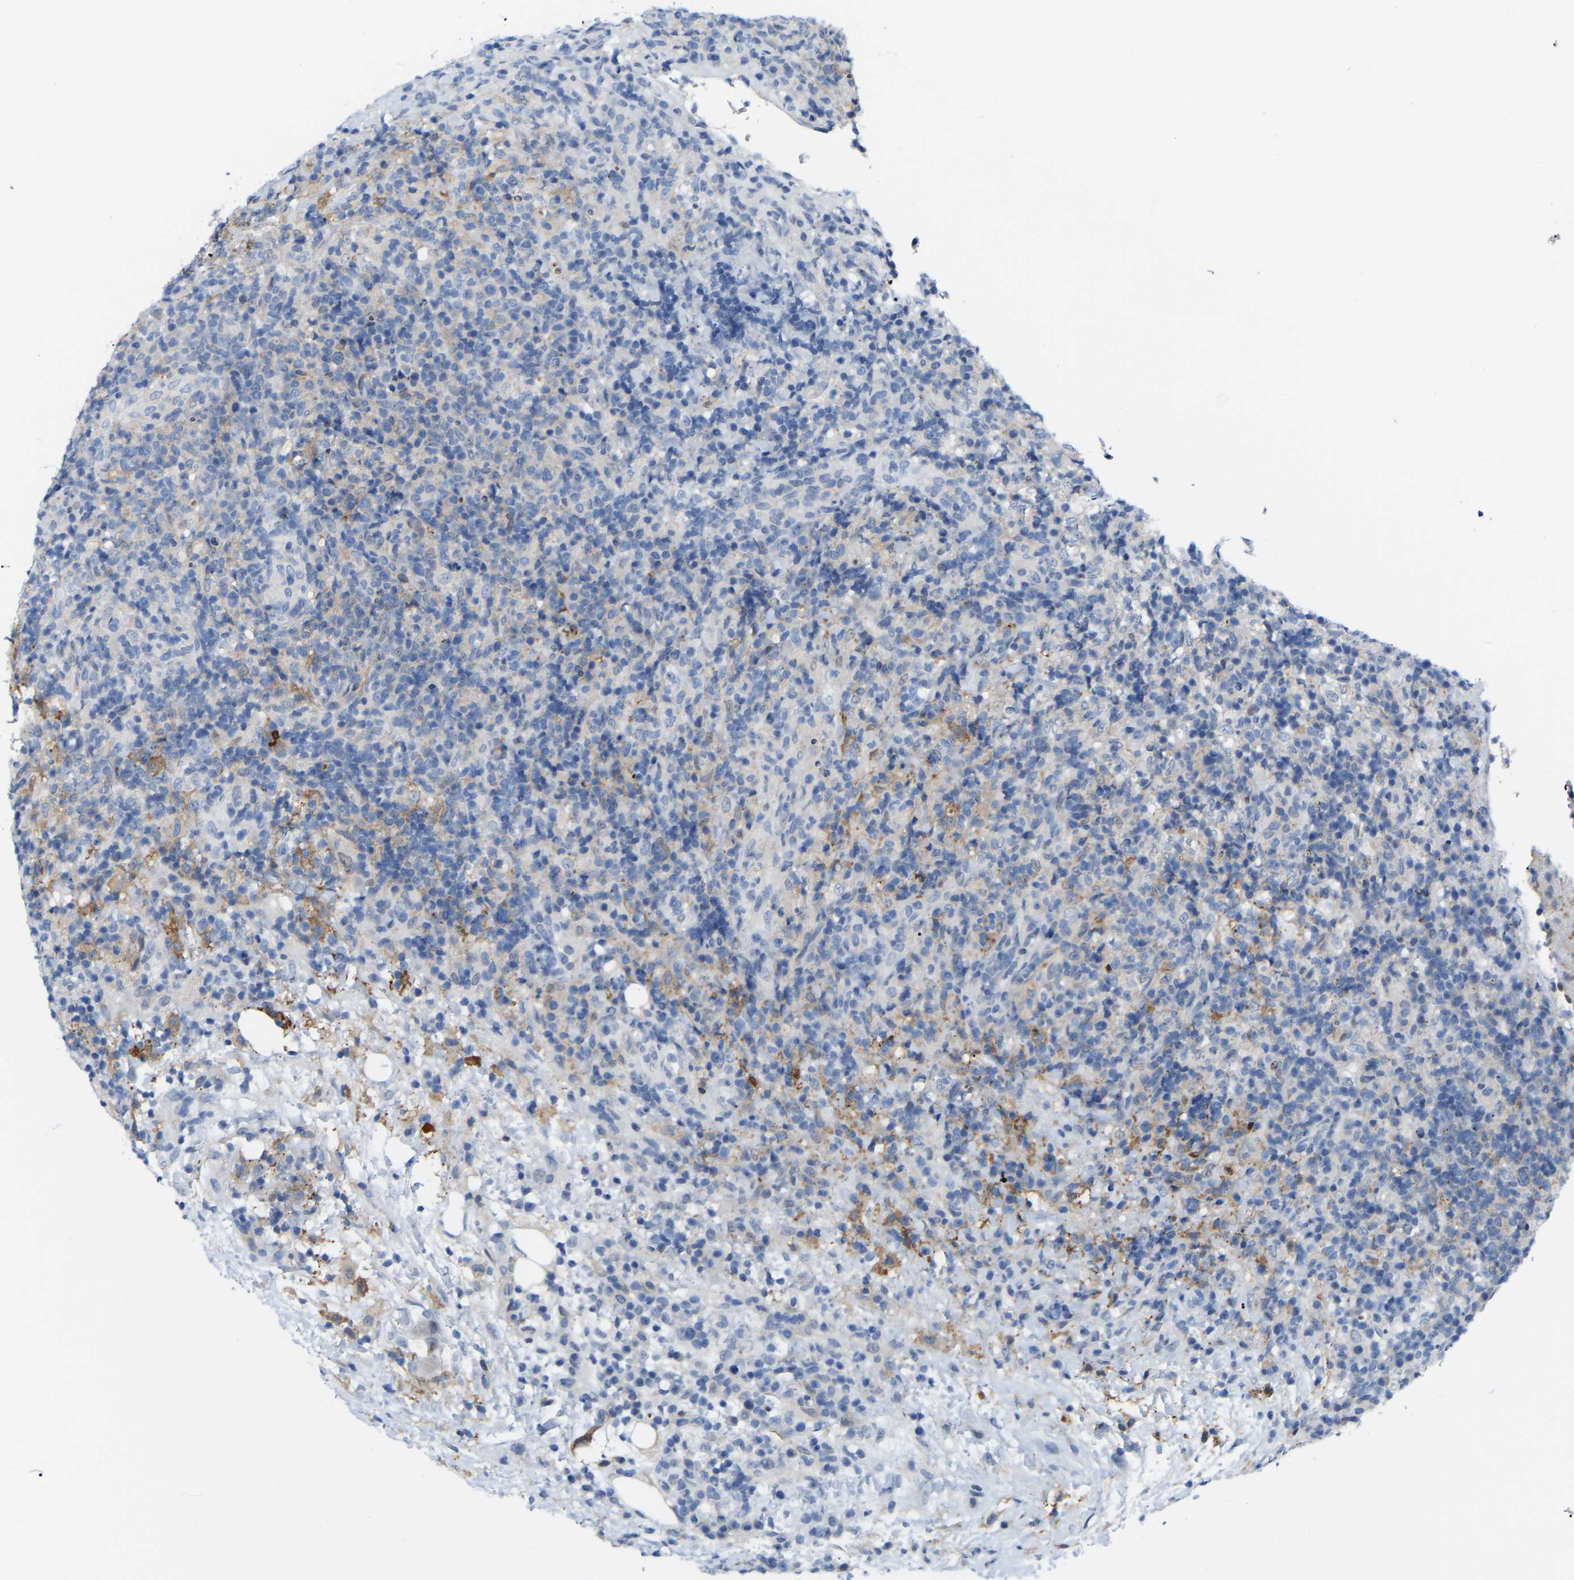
{"staining": {"intensity": "negative", "quantity": "none", "location": "none"}, "tissue": "lymphoma", "cell_type": "Tumor cells", "image_type": "cancer", "snomed": [{"axis": "morphology", "description": "Malignant lymphoma, non-Hodgkin's type, High grade"}, {"axis": "topography", "description": "Lymph node"}], "caption": "Immunohistochemical staining of lymphoma reveals no significant positivity in tumor cells. Nuclei are stained in blue.", "gene": "ABTB2", "patient": {"sex": "female", "age": 76}}